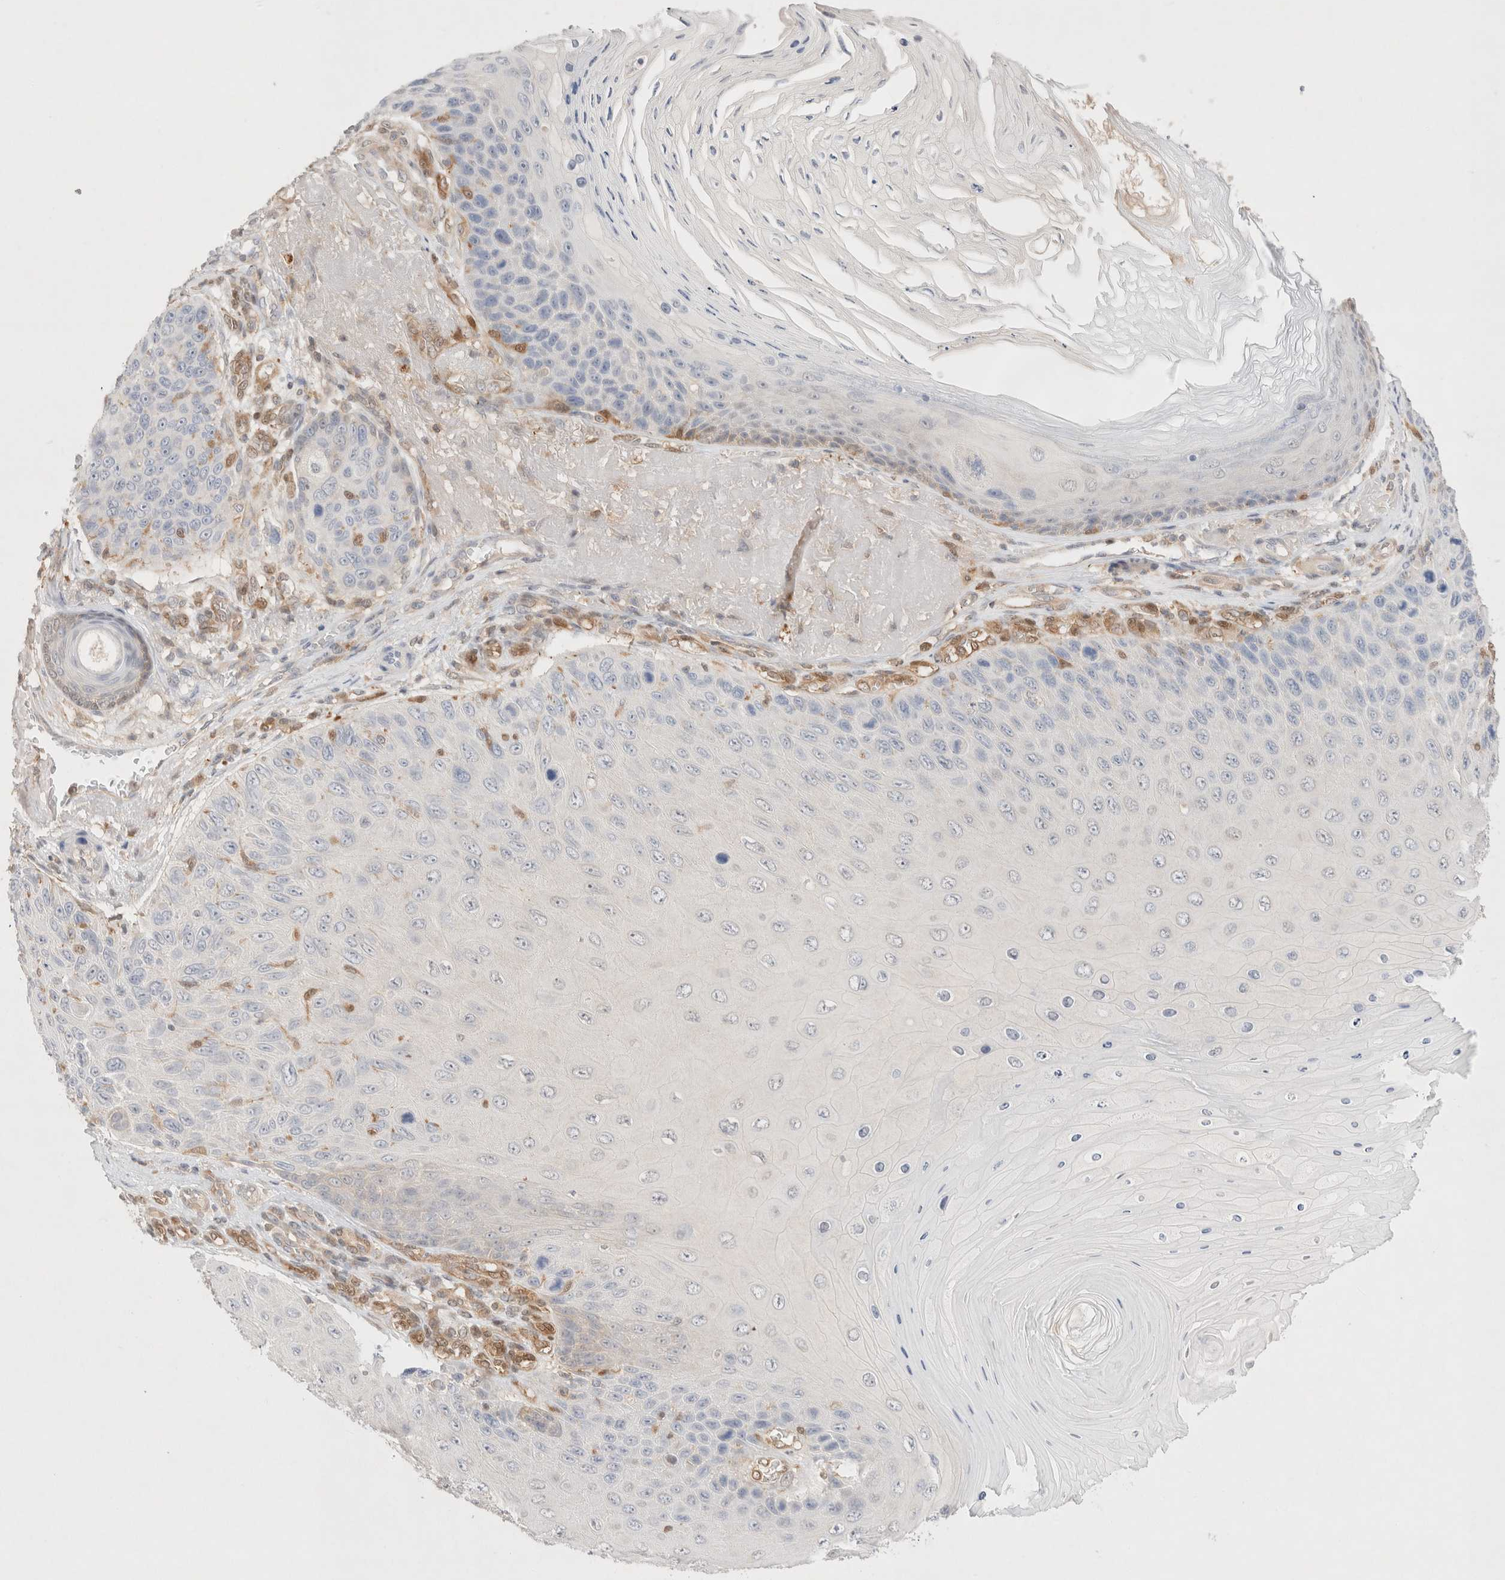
{"staining": {"intensity": "negative", "quantity": "none", "location": "none"}, "tissue": "skin cancer", "cell_type": "Tumor cells", "image_type": "cancer", "snomed": [{"axis": "morphology", "description": "Squamous cell carcinoma, NOS"}, {"axis": "topography", "description": "Skin"}], "caption": "This image is of skin squamous cell carcinoma stained with immunohistochemistry (IHC) to label a protein in brown with the nuclei are counter-stained blue. There is no staining in tumor cells.", "gene": "STARD10", "patient": {"sex": "female", "age": 88}}